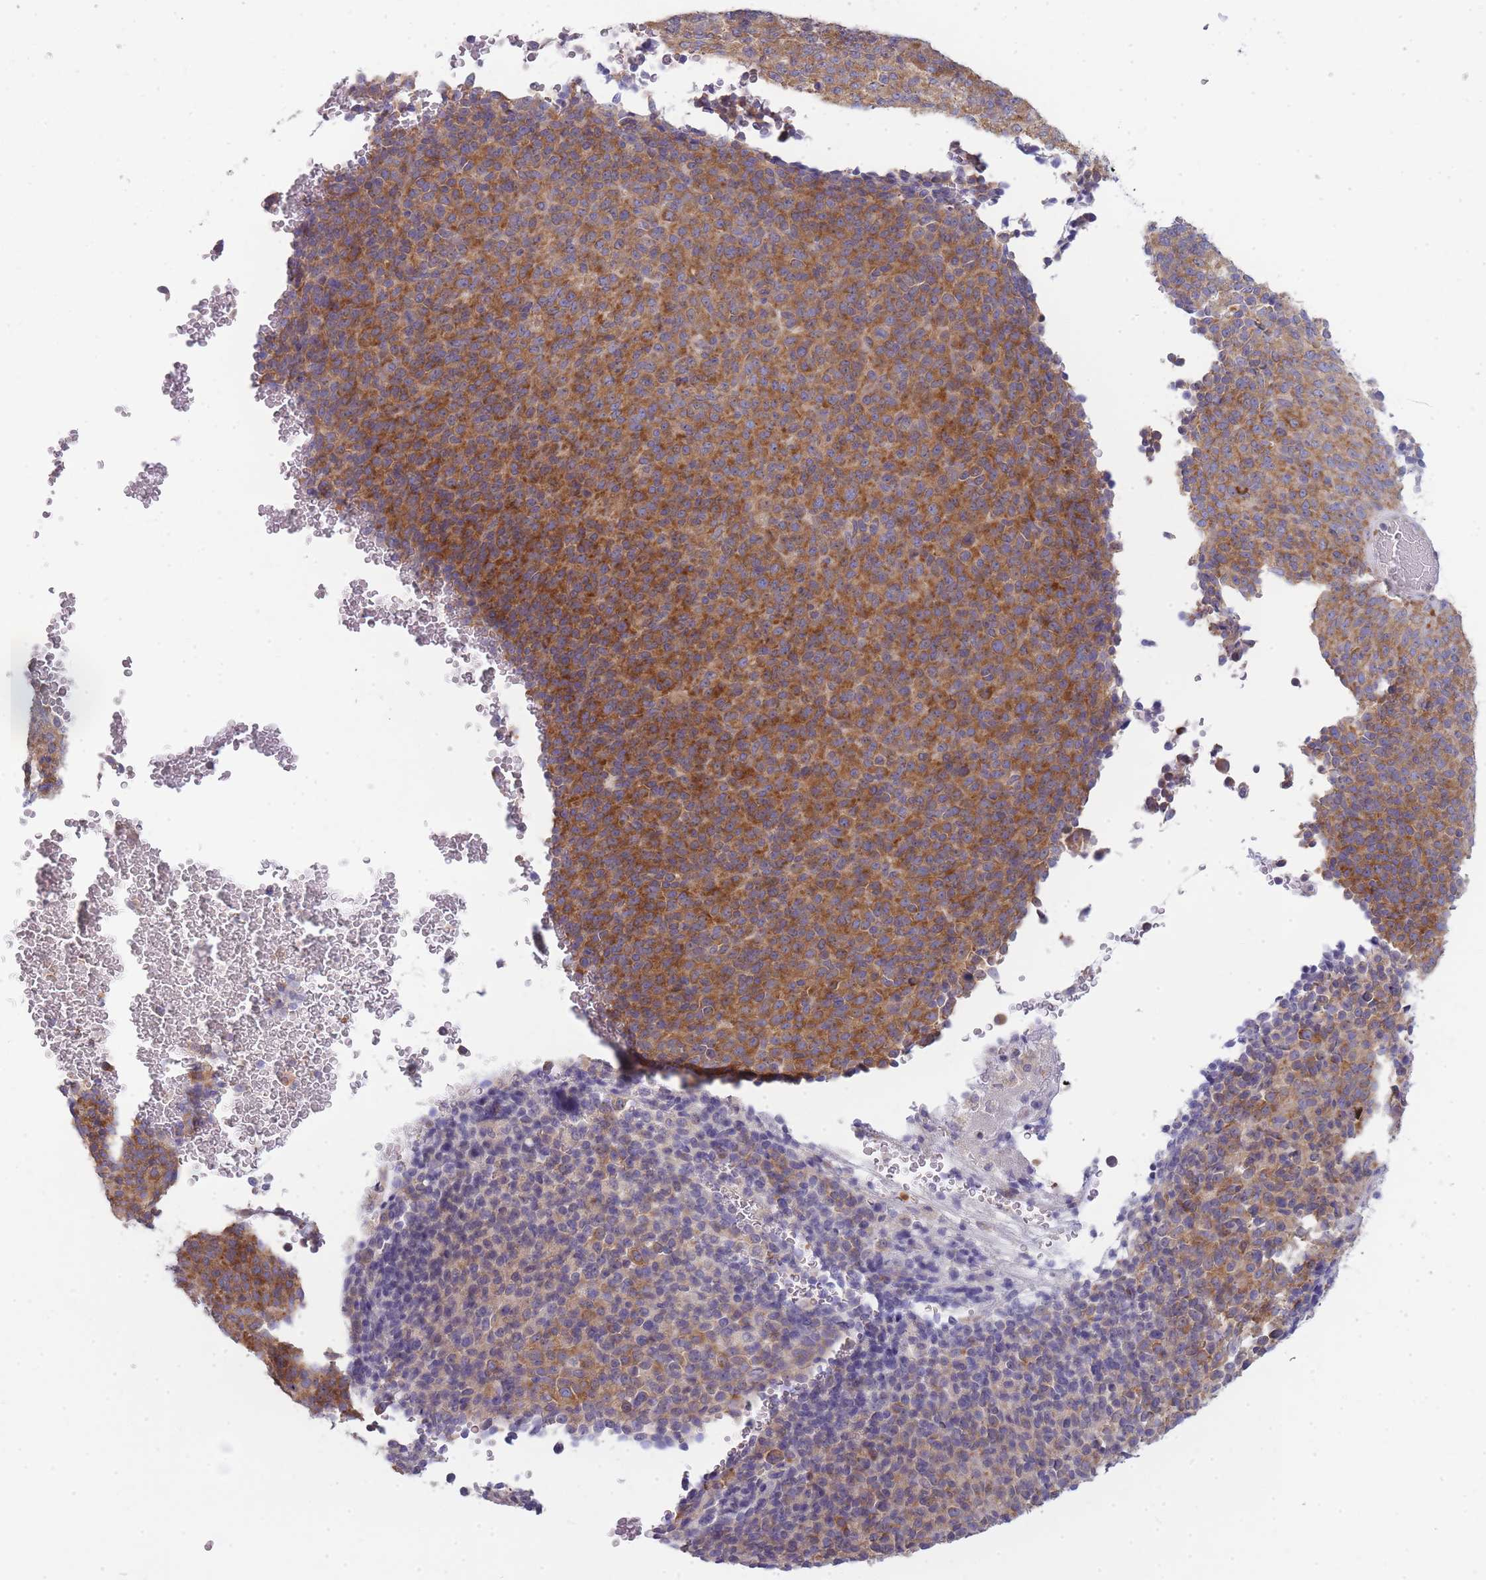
{"staining": {"intensity": "strong", "quantity": ">75%", "location": "cytoplasmic/membranous"}, "tissue": "melanoma", "cell_type": "Tumor cells", "image_type": "cancer", "snomed": [{"axis": "morphology", "description": "Malignant melanoma, Metastatic site"}, {"axis": "topography", "description": "Brain"}], "caption": "Strong cytoplasmic/membranous protein expression is present in approximately >75% of tumor cells in malignant melanoma (metastatic site).", "gene": "OR5L2", "patient": {"sex": "female", "age": 56}}